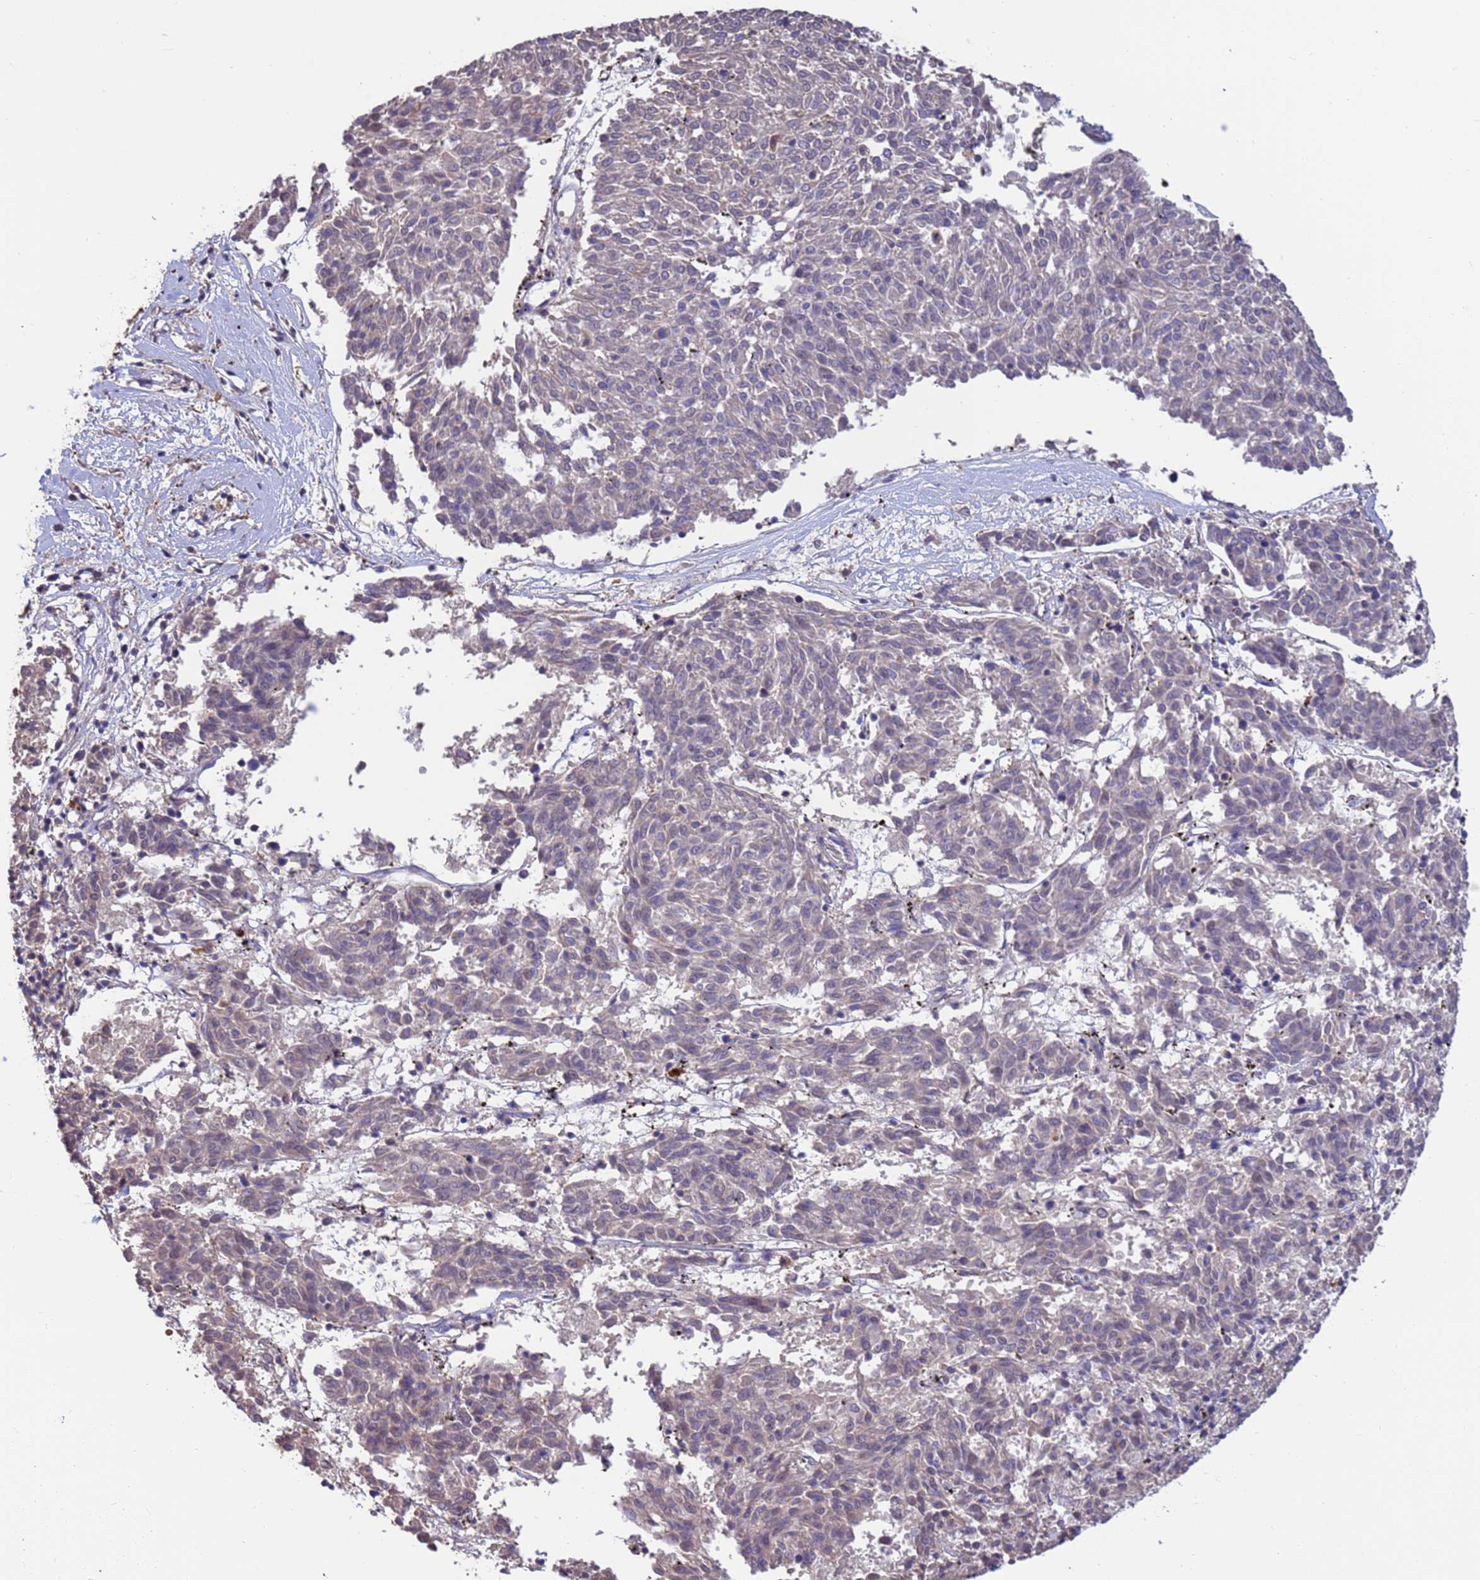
{"staining": {"intensity": "negative", "quantity": "none", "location": "none"}, "tissue": "melanoma", "cell_type": "Tumor cells", "image_type": "cancer", "snomed": [{"axis": "morphology", "description": "Malignant melanoma, NOS"}, {"axis": "topography", "description": "Skin"}], "caption": "Immunohistochemistry (IHC) histopathology image of neoplastic tissue: melanoma stained with DAB (3,3'-diaminobenzidine) demonstrates no significant protein positivity in tumor cells.", "gene": "AMPD3", "patient": {"sex": "female", "age": 72}}